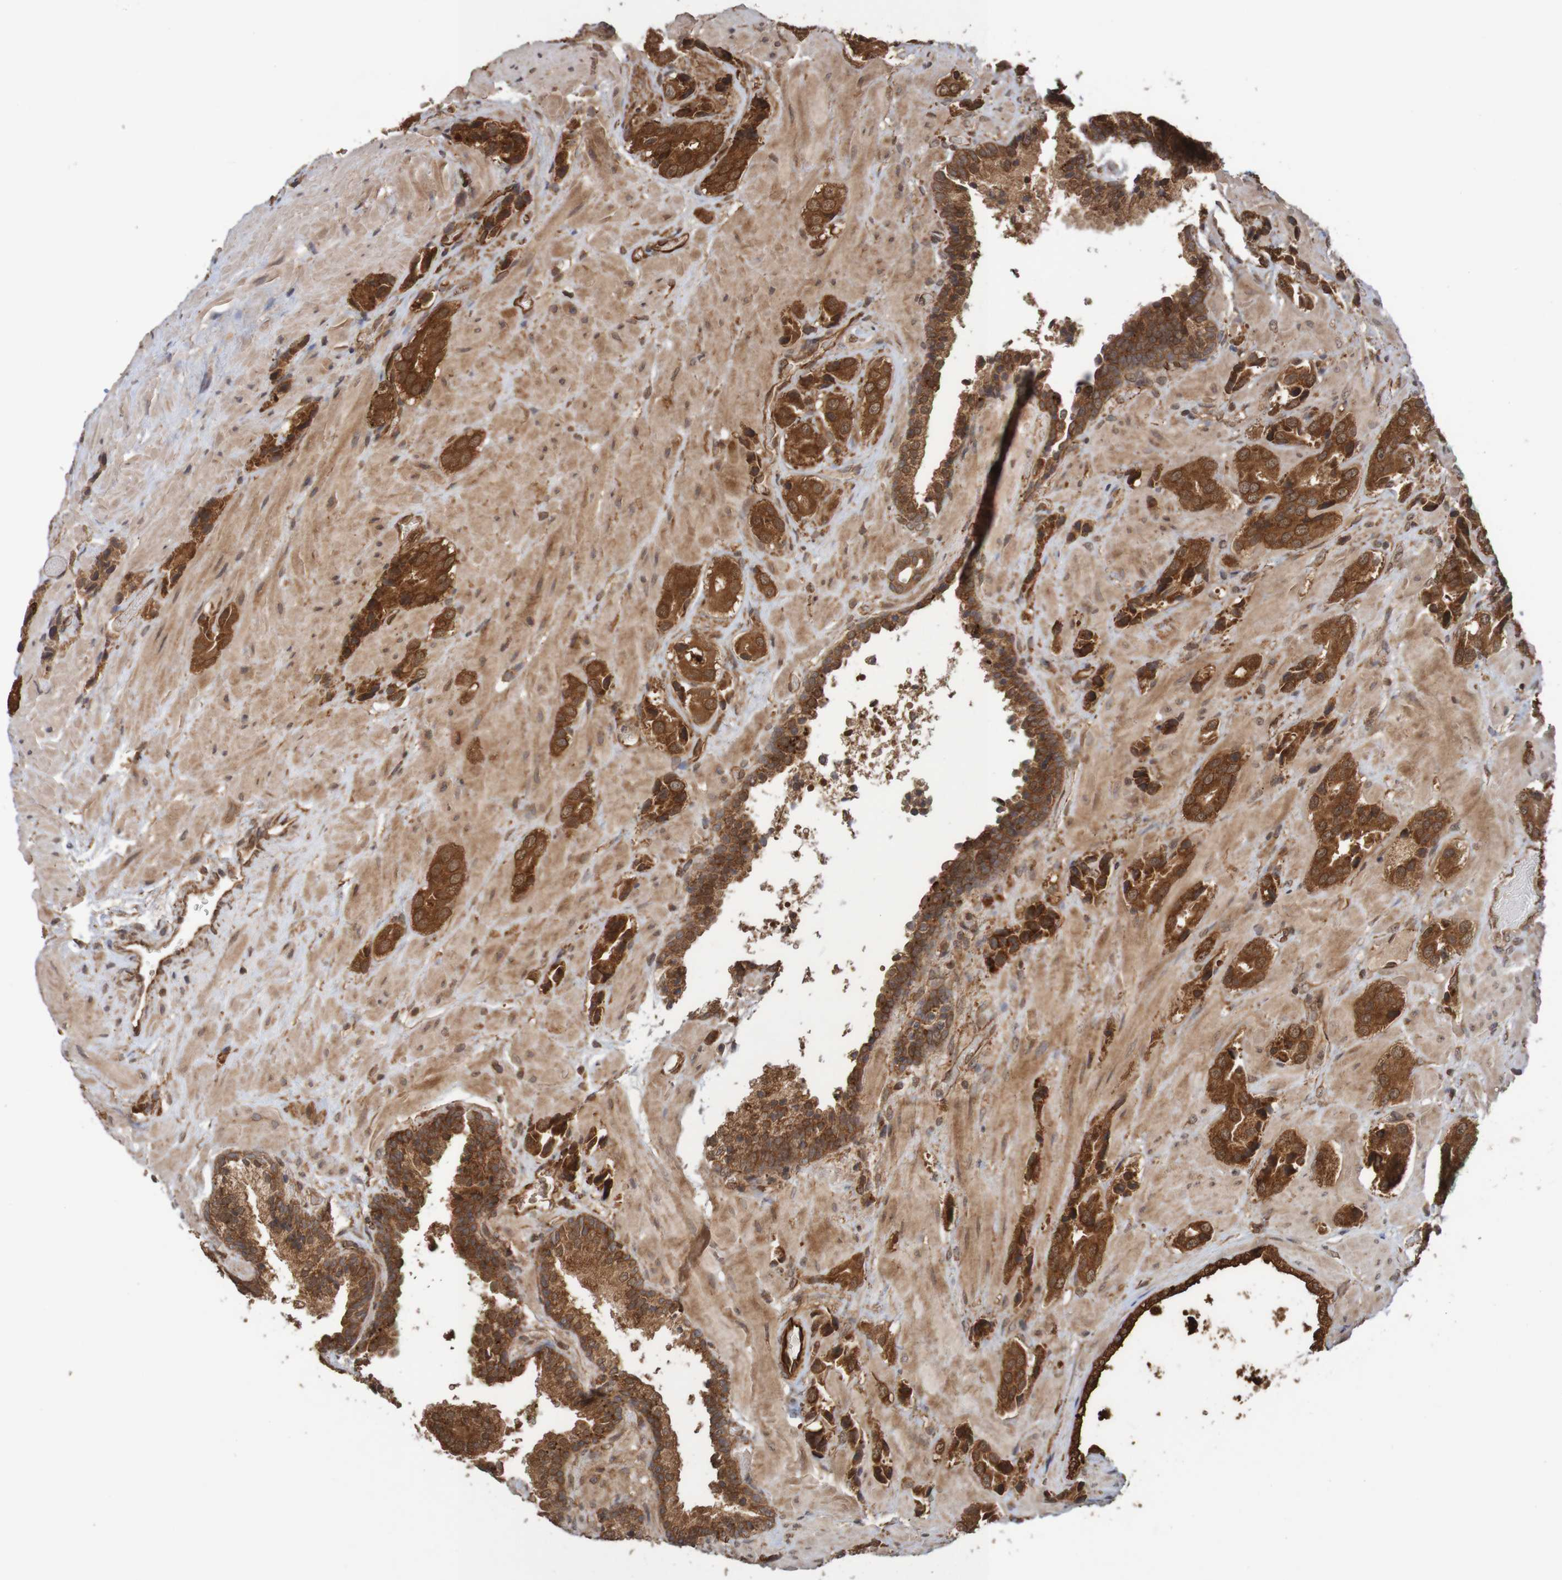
{"staining": {"intensity": "strong", "quantity": ">75%", "location": "cytoplasmic/membranous"}, "tissue": "prostate cancer", "cell_type": "Tumor cells", "image_type": "cancer", "snomed": [{"axis": "morphology", "description": "Adenocarcinoma, High grade"}, {"axis": "topography", "description": "Prostate"}], "caption": "Human adenocarcinoma (high-grade) (prostate) stained for a protein (brown) shows strong cytoplasmic/membranous positive positivity in about >75% of tumor cells.", "gene": "MRPL52", "patient": {"sex": "male", "age": 64}}